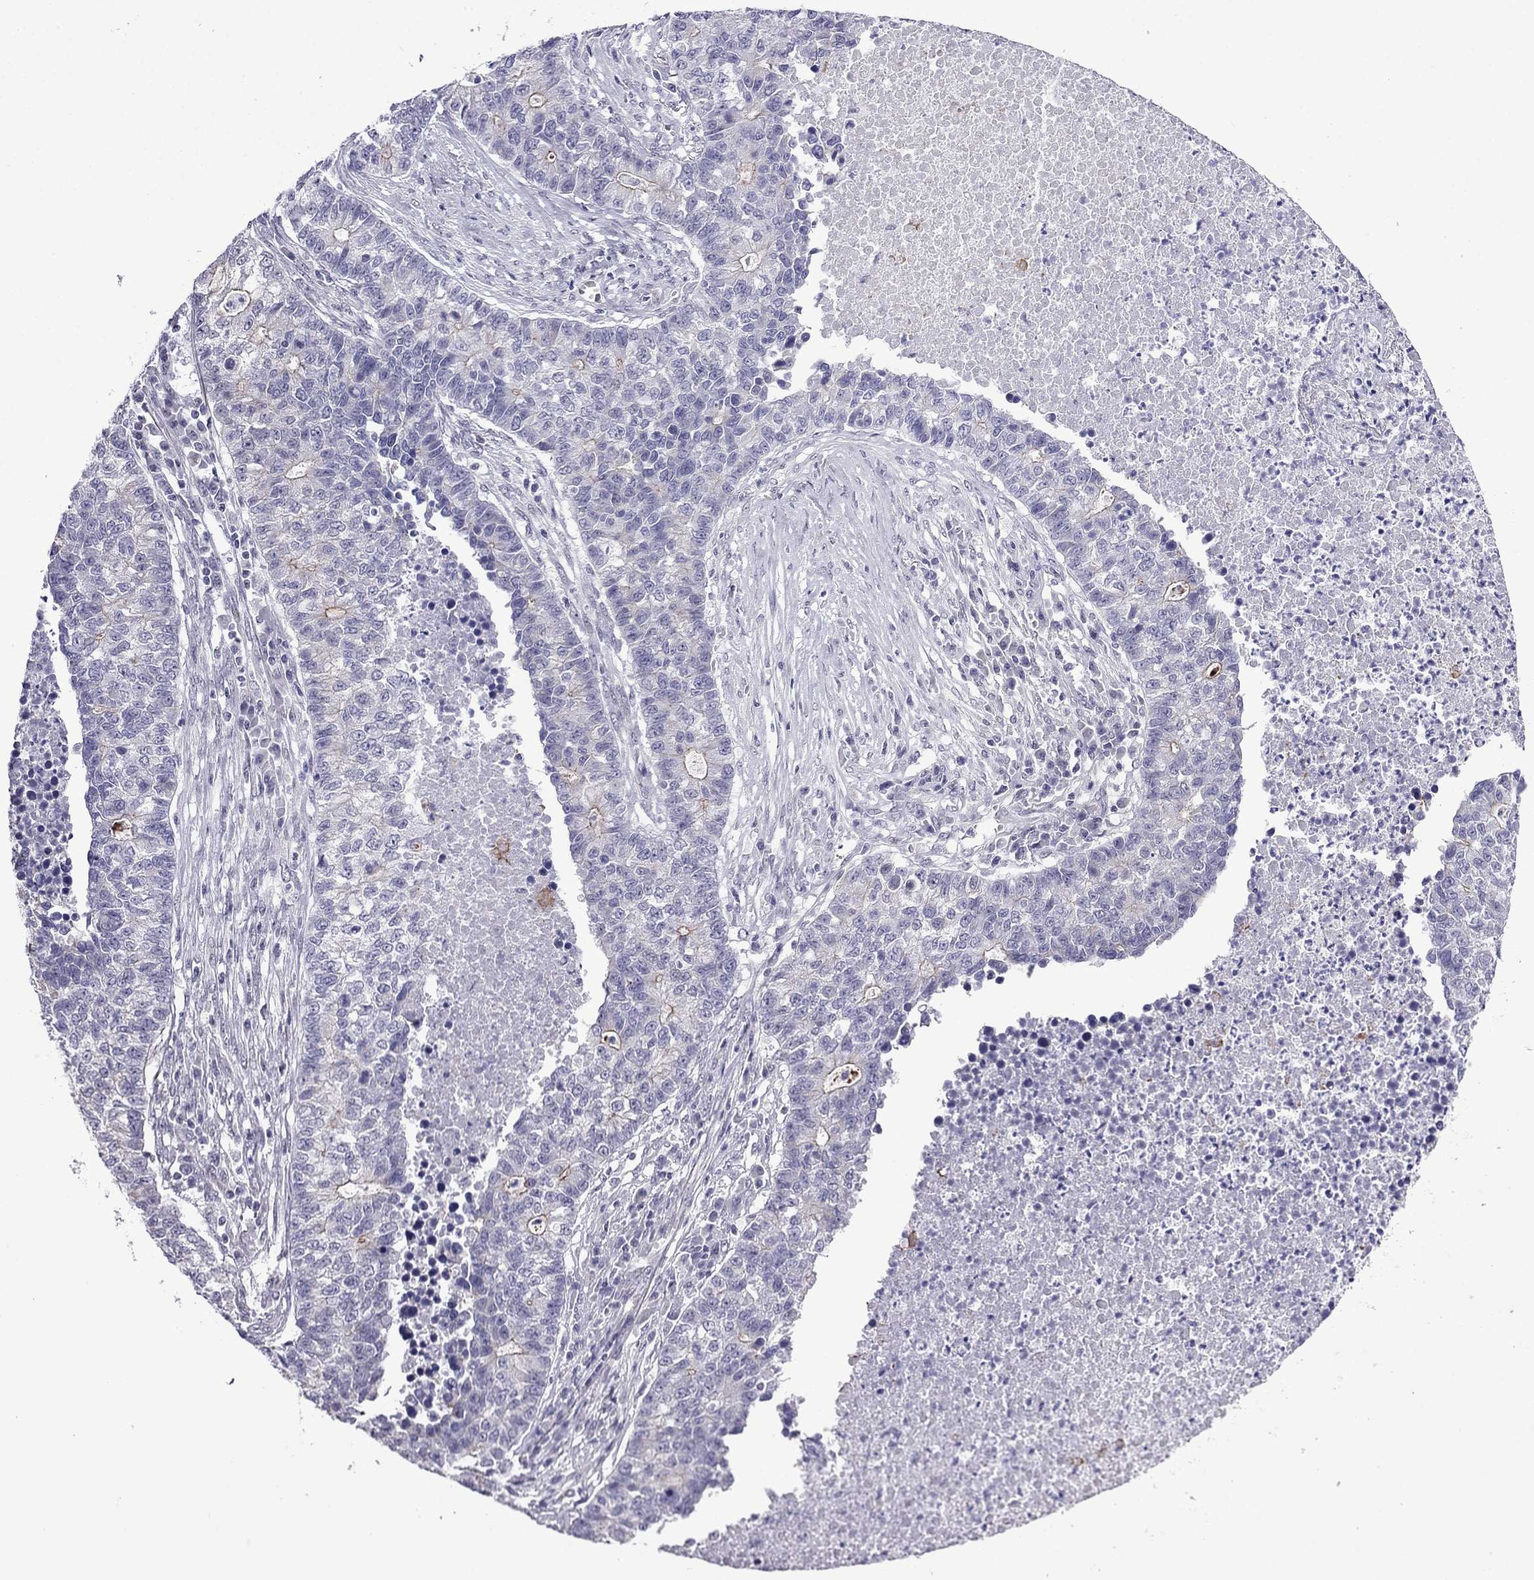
{"staining": {"intensity": "moderate", "quantity": "<25%", "location": "cytoplasmic/membranous"}, "tissue": "lung cancer", "cell_type": "Tumor cells", "image_type": "cancer", "snomed": [{"axis": "morphology", "description": "Adenocarcinoma, NOS"}, {"axis": "topography", "description": "Lung"}], "caption": "Tumor cells show low levels of moderate cytoplasmic/membranous staining in about <25% of cells in human lung cancer.", "gene": "POM121L12", "patient": {"sex": "male", "age": 57}}